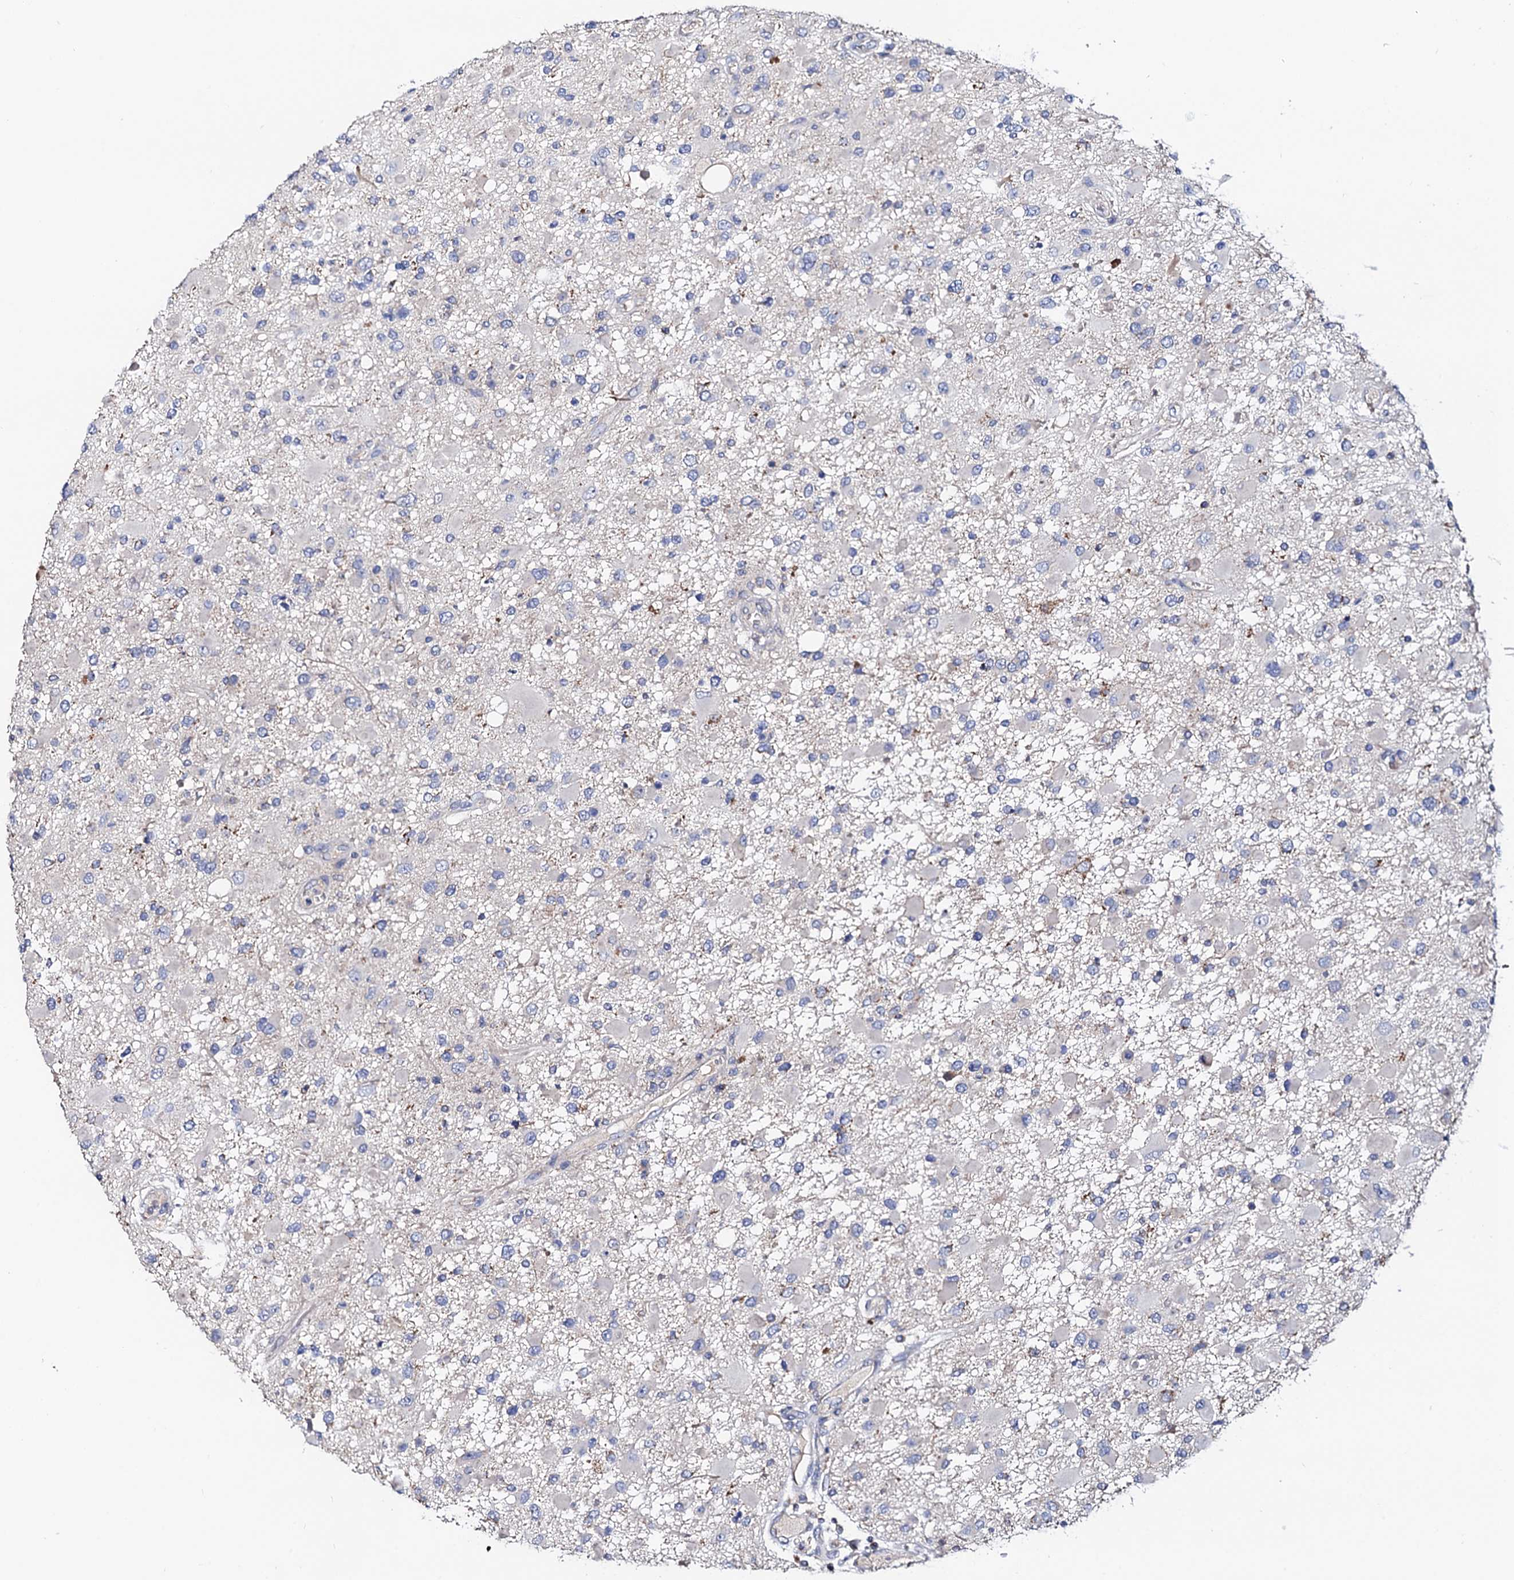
{"staining": {"intensity": "negative", "quantity": "none", "location": "none"}, "tissue": "glioma", "cell_type": "Tumor cells", "image_type": "cancer", "snomed": [{"axis": "morphology", "description": "Glioma, malignant, High grade"}, {"axis": "topography", "description": "Brain"}], "caption": "IHC of malignant glioma (high-grade) shows no positivity in tumor cells.", "gene": "MRPL48", "patient": {"sex": "male", "age": 53}}